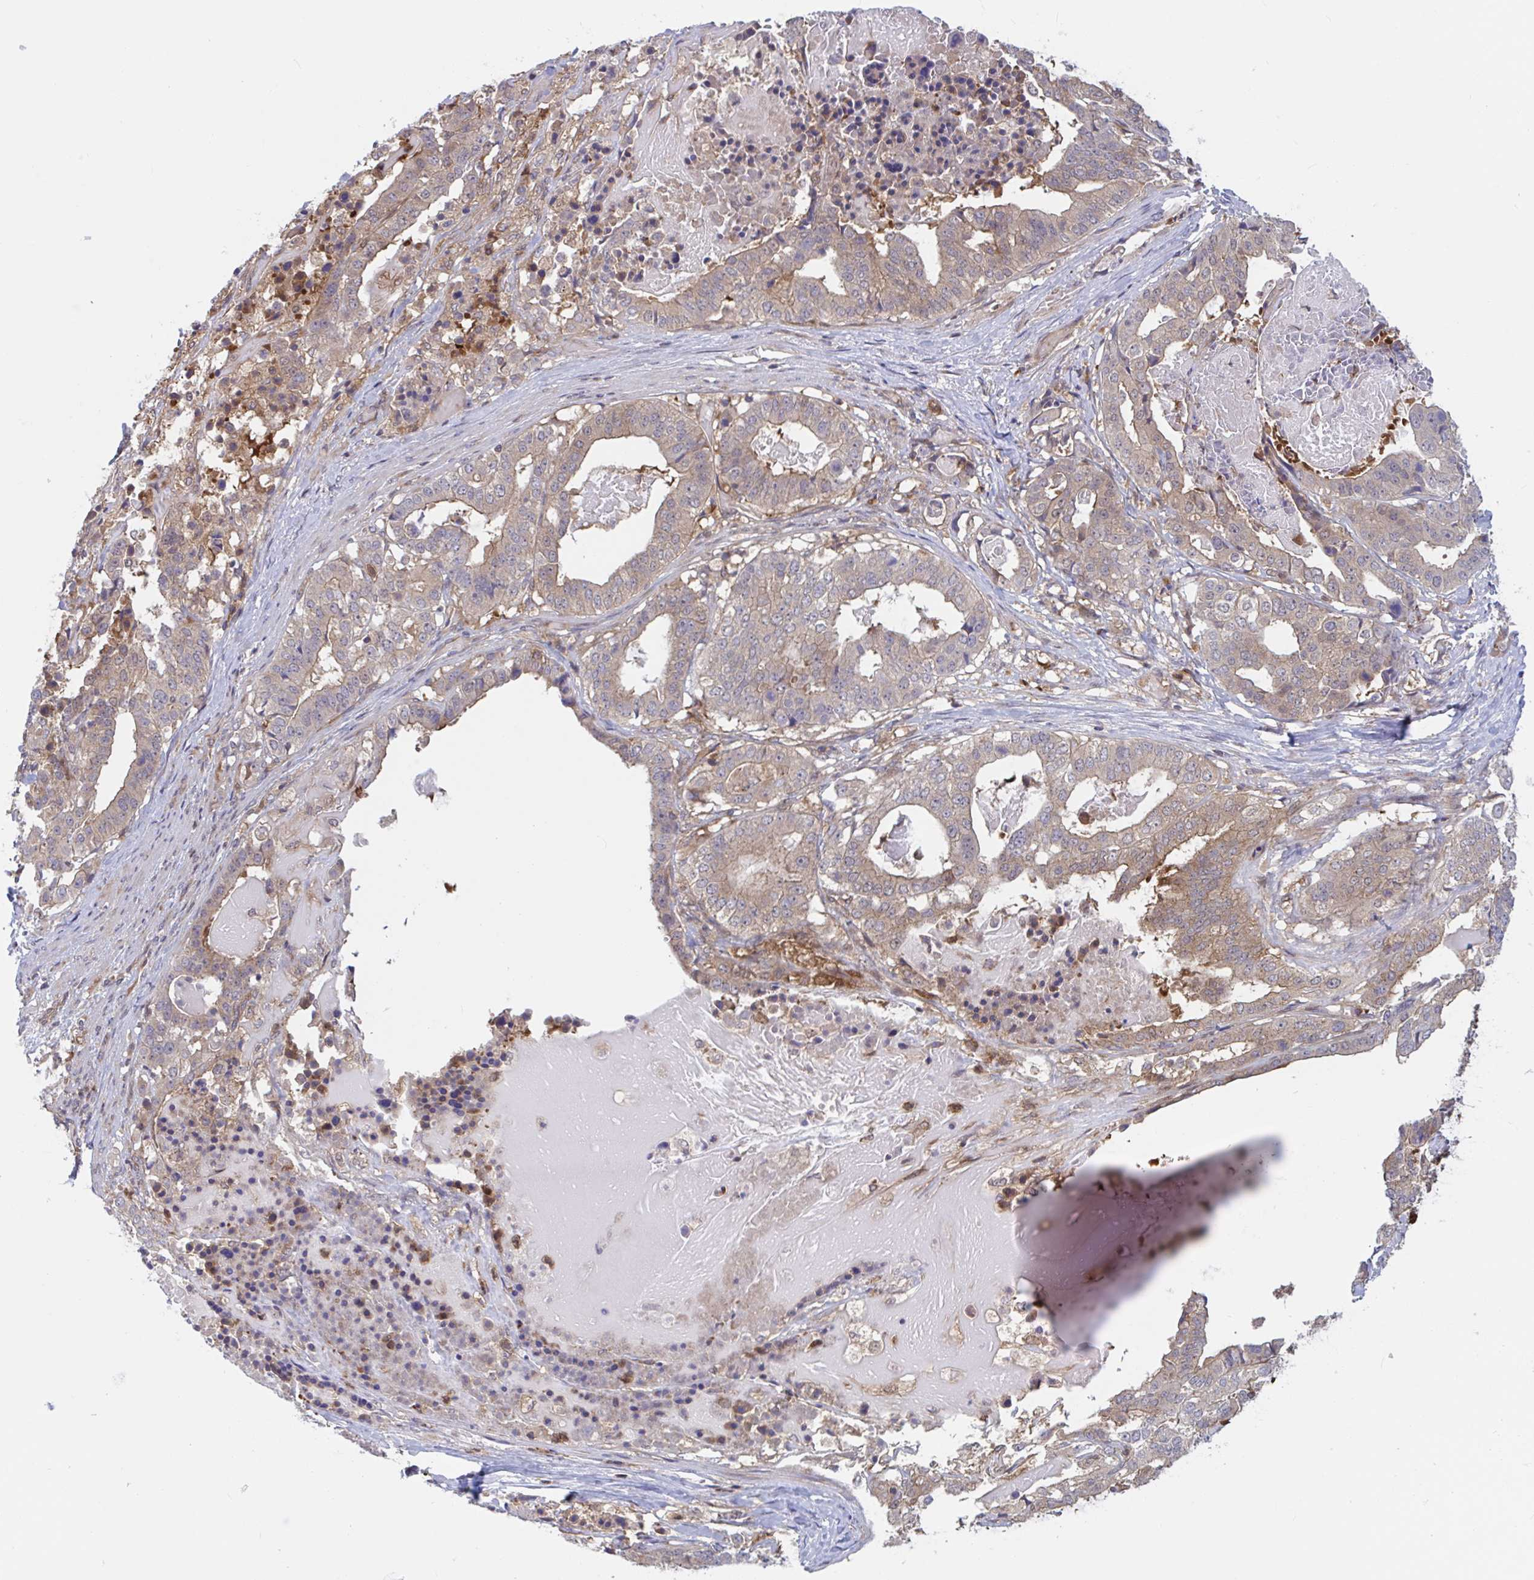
{"staining": {"intensity": "moderate", "quantity": "25%-75%", "location": "cytoplasmic/membranous"}, "tissue": "stomach cancer", "cell_type": "Tumor cells", "image_type": "cancer", "snomed": [{"axis": "morphology", "description": "Adenocarcinoma, NOS"}, {"axis": "topography", "description": "Stomach"}], "caption": "Stomach cancer (adenocarcinoma) stained with a brown dye demonstrates moderate cytoplasmic/membranous positive staining in about 25%-75% of tumor cells.", "gene": "LMNTD2", "patient": {"sex": "male", "age": 48}}